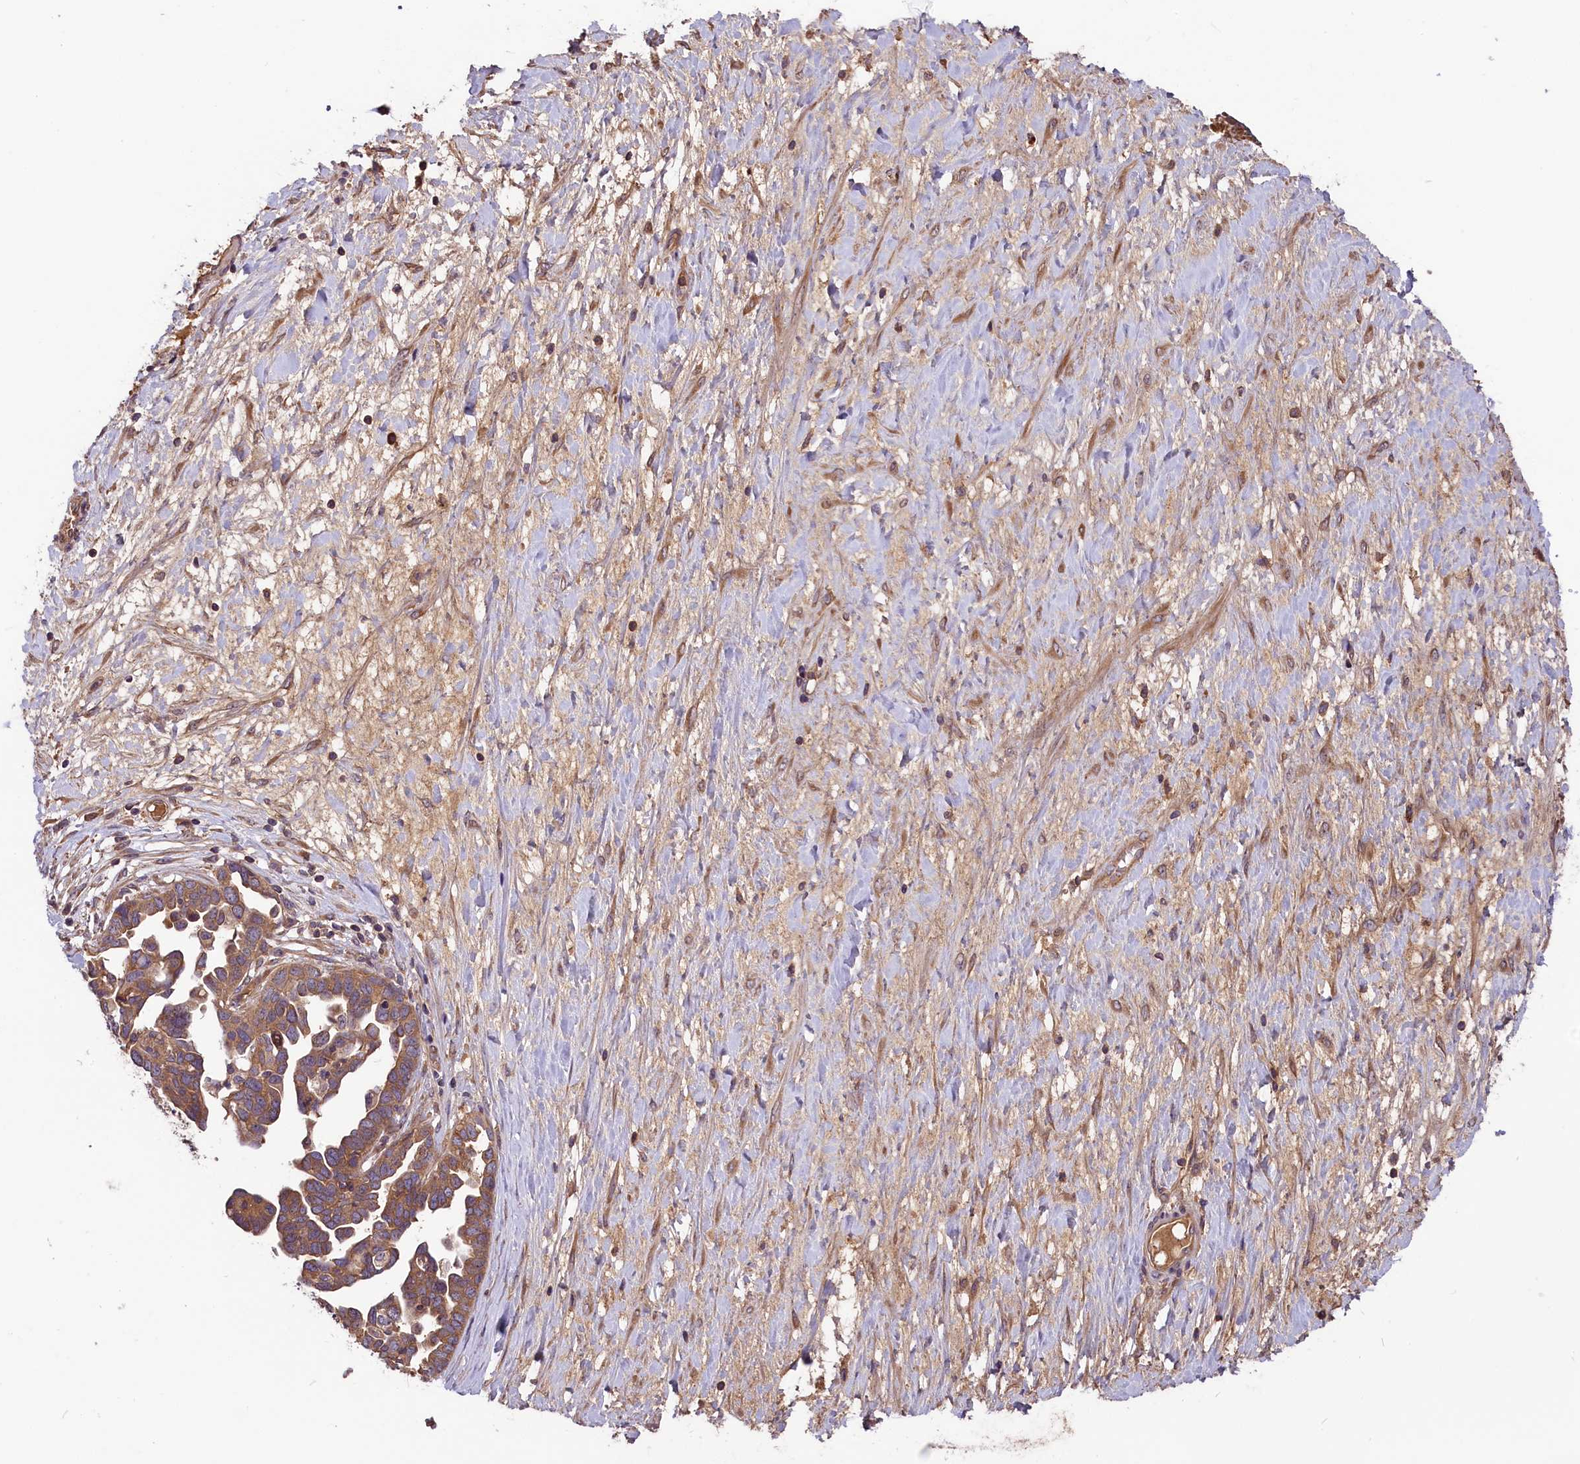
{"staining": {"intensity": "moderate", "quantity": ">75%", "location": "cytoplasmic/membranous"}, "tissue": "ovarian cancer", "cell_type": "Tumor cells", "image_type": "cancer", "snomed": [{"axis": "morphology", "description": "Cystadenocarcinoma, serous, NOS"}, {"axis": "topography", "description": "Ovary"}], "caption": "Serous cystadenocarcinoma (ovarian) was stained to show a protein in brown. There is medium levels of moderate cytoplasmic/membranous positivity in about >75% of tumor cells. (IHC, brightfield microscopy, high magnification).", "gene": "SETD6", "patient": {"sex": "female", "age": 54}}